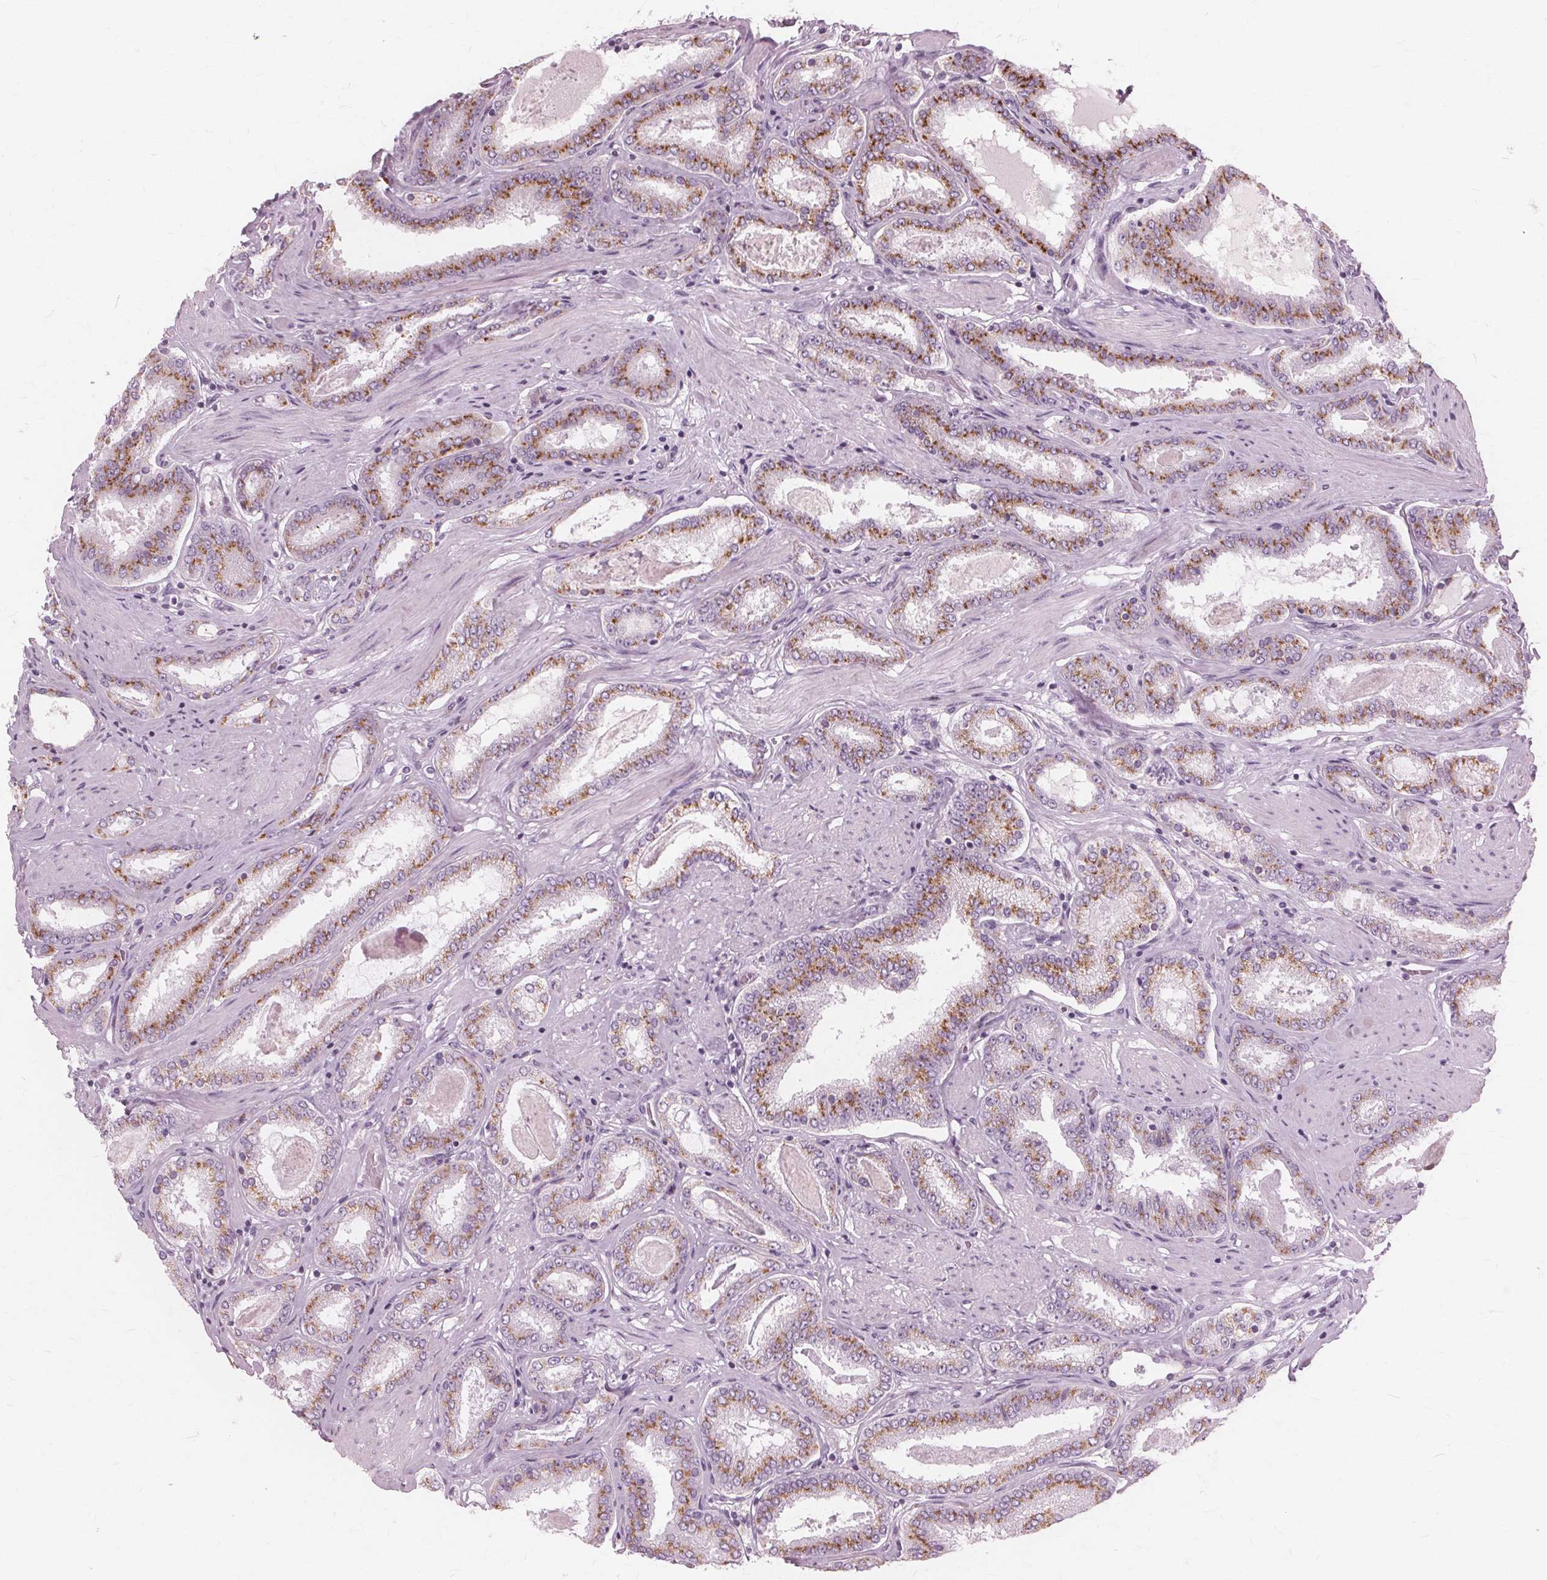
{"staining": {"intensity": "moderate", "quantity": ">75%", "location": "cytoplasmic/membranous"}, "tissue": "prostate cancer", "cell_type": "Tumor cells", "image_type": "cancer", "snomed": [{"axis": "morphology", "description": "Adenocarcinoma, High grade"}, {"axis": "topography", "description": "Prostate"}], "caption": "DAB (3,3'-diaminobenzidine) immunohistochemical staining of human prostate cancer (adenocarcinoma (high-grade)) reveals moderate cytoplasmic/membranous protein positivity in approximately >75% of tumor cells.", "gene": "DNASE2", "patient": {"sex": "male", "age": 63}}